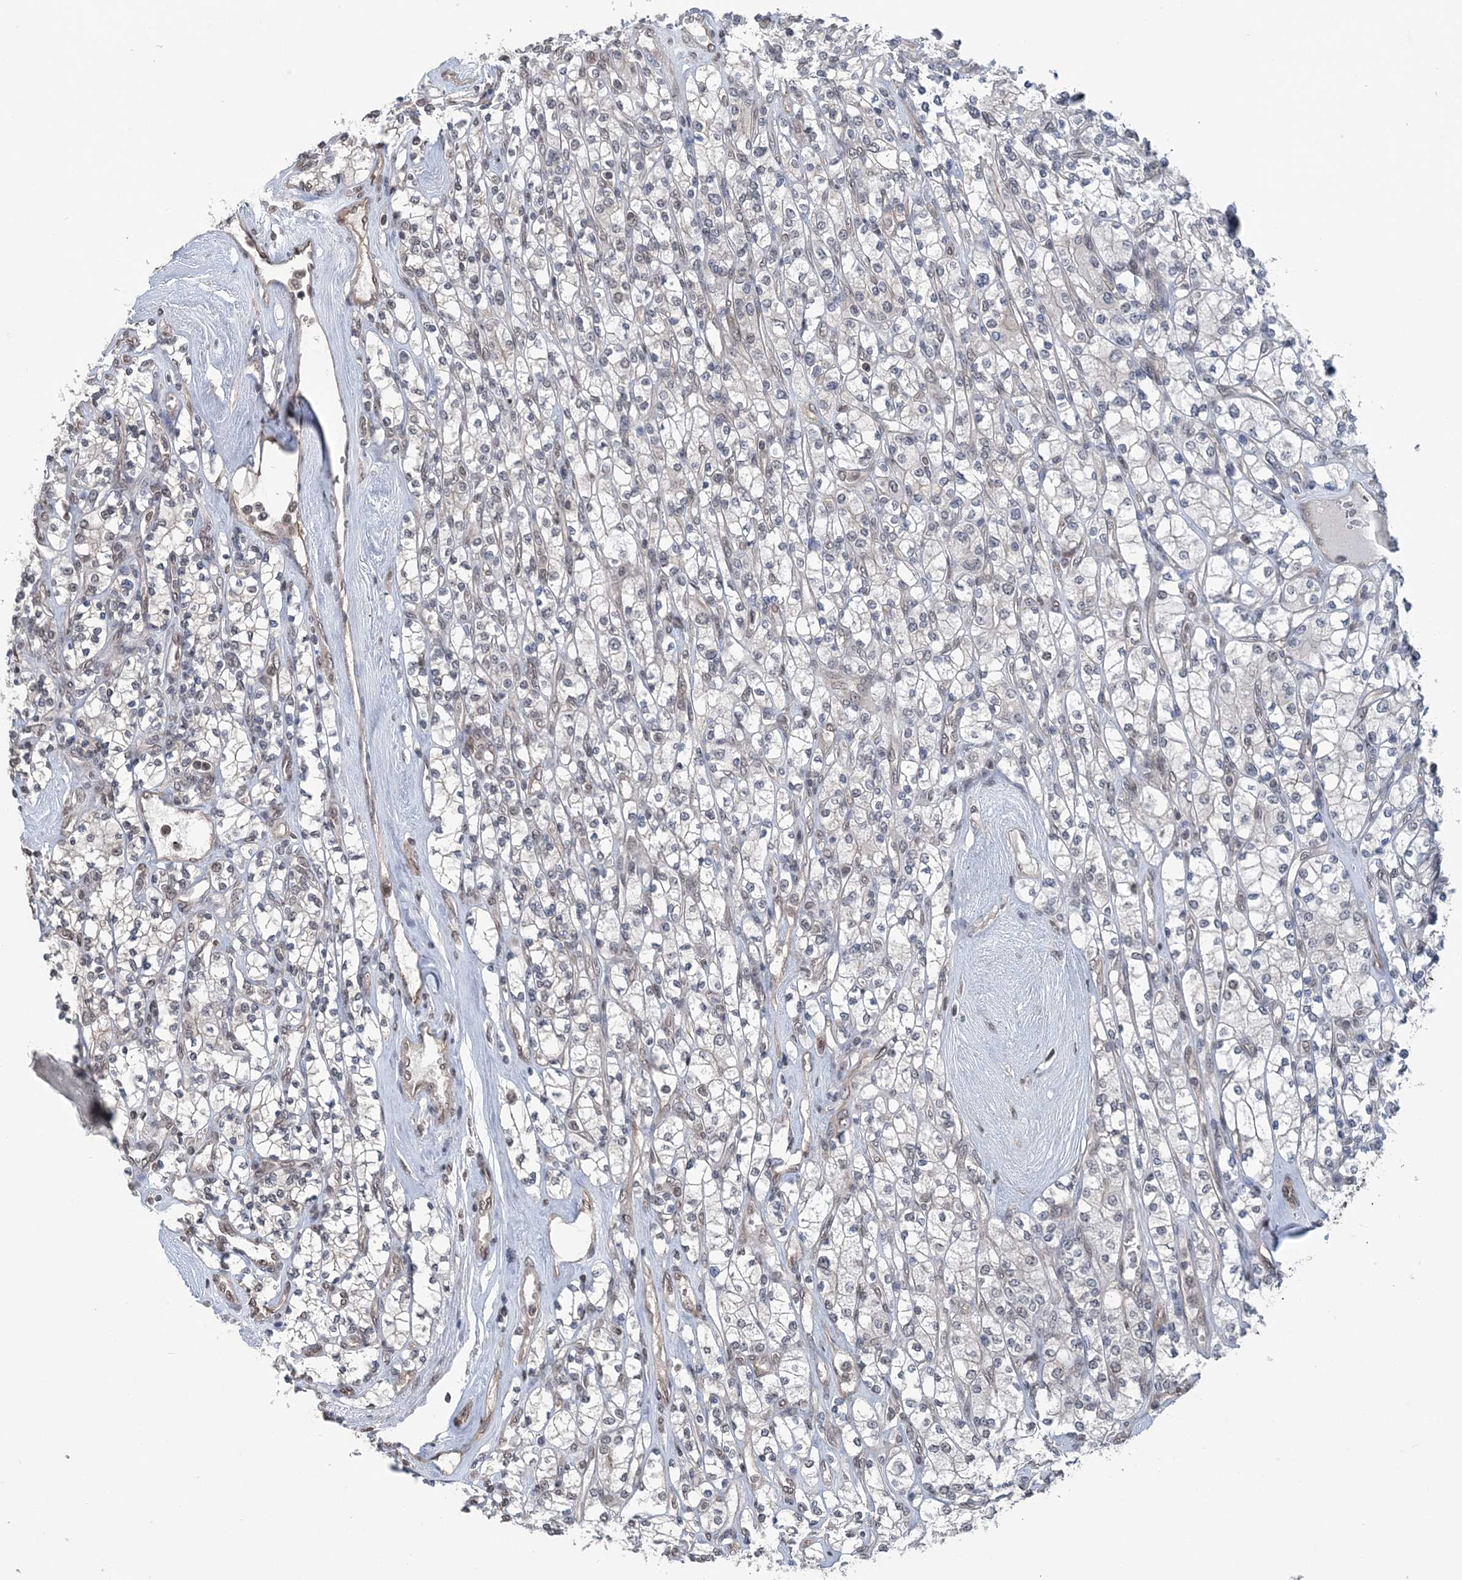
{"staining": {"intensity": "weak", "quantity": "<25%", "location": "nuclear"}, "tissue": "renal cancer", "cell_type": "Tumor cells", "image_type": "cancer", "snomed": [{"axis": "morphology", "description": "Adenocarcinoma, NOS"}, {"axis": "topography", "description": "Kidney"}], "caption": "Tumor cells are negative for brown protein staining in renal cancer. (Immunohistochemistry, brightfield microscopy, high magnification).", "gene": "CCDC152", "patient": {"sex": "male", "age": 77}}